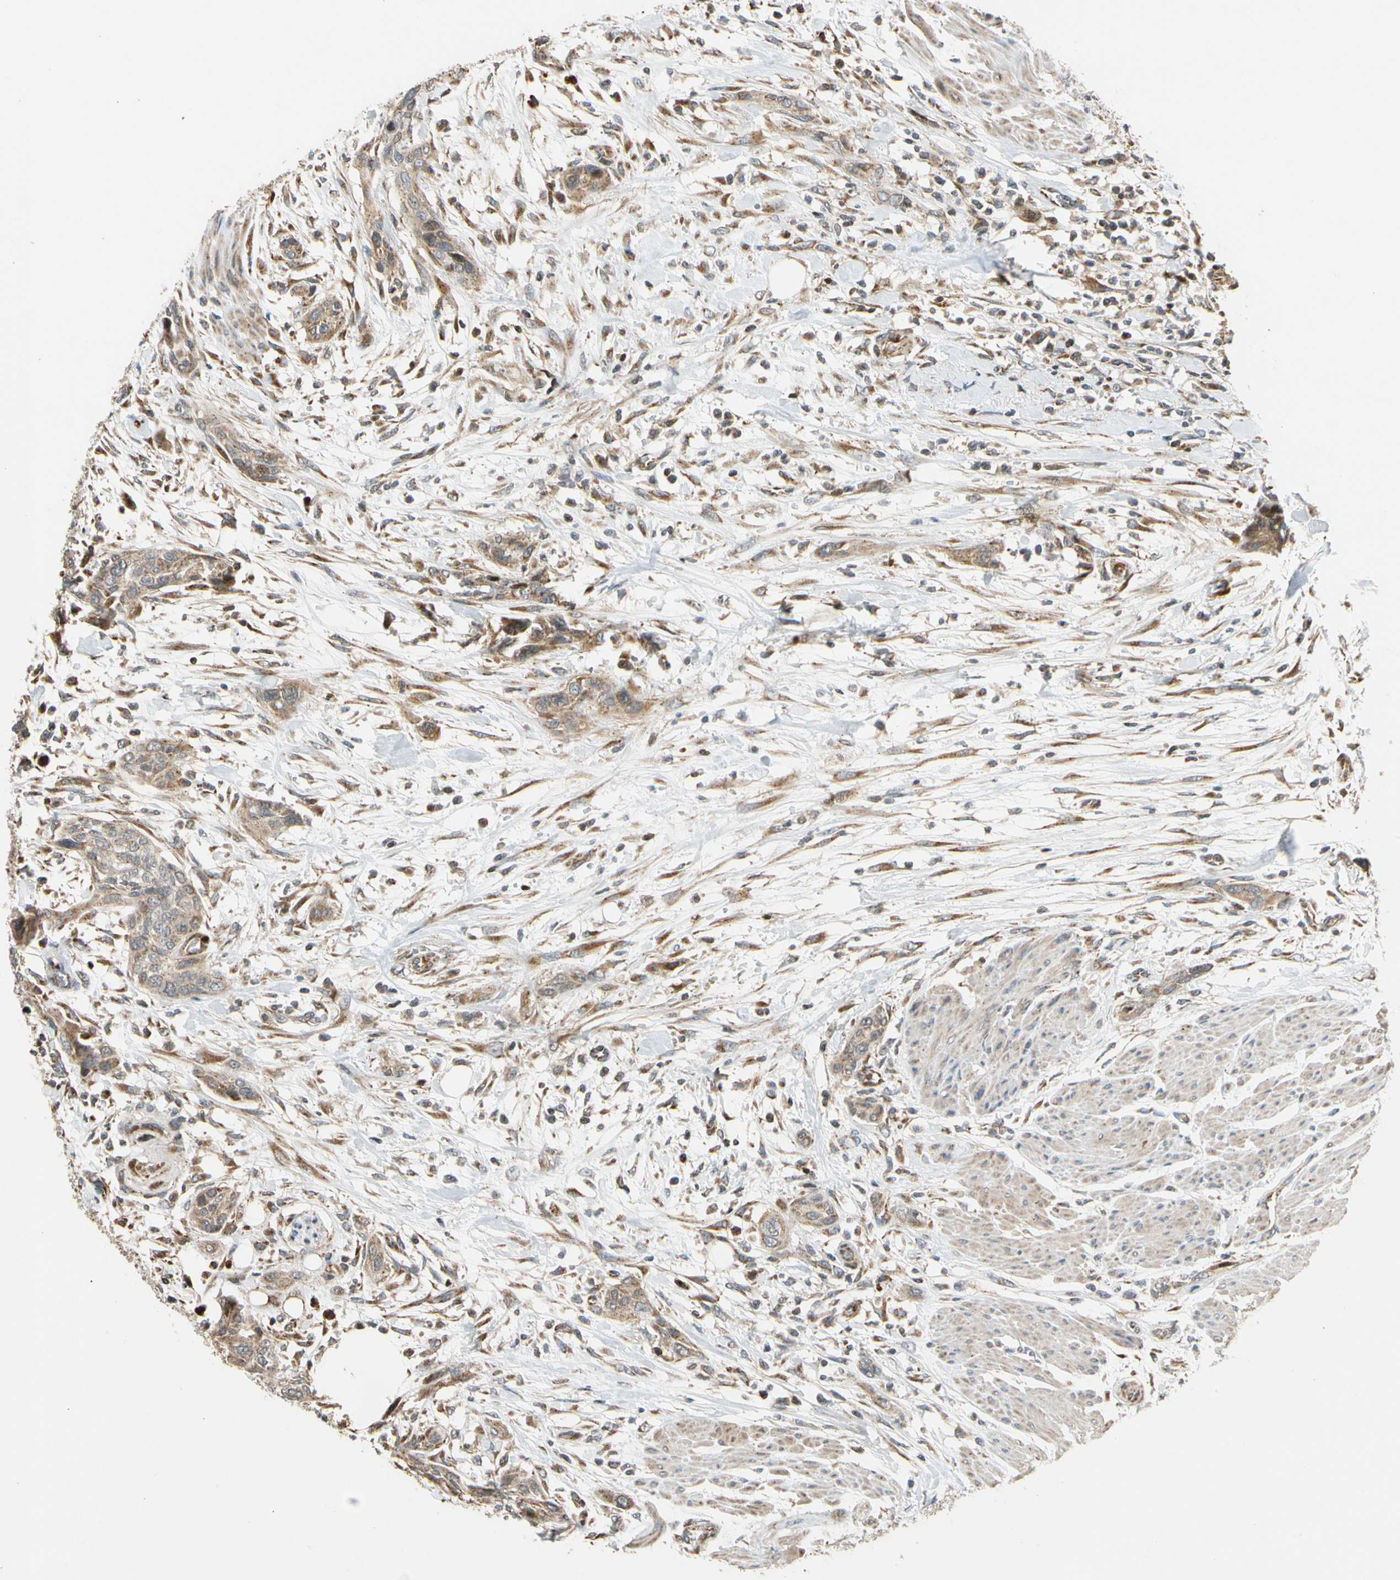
{"staining": {"intensity": "moderate", "quantity": ">75%", "location": "cytoplasmic/membranous"}, "tissue": "urothelial cancer", "cell_type": "Tumor cells", "image_type": "cancer", "snomed": [{"axis": "morphology", "description": "Urothelial carcinoma, High grade"}, {"axis": "topography", "description": "Urinary bladder"}], "caption": "The histopathology image shows immunohistochemical staining of urothelial cancer. There is moderate cytoplasmic/membranous expression is present in approximately >75% of tumor cells.", "gene": "IP6K2", "patient": {"sex": "male", "age": 35}}